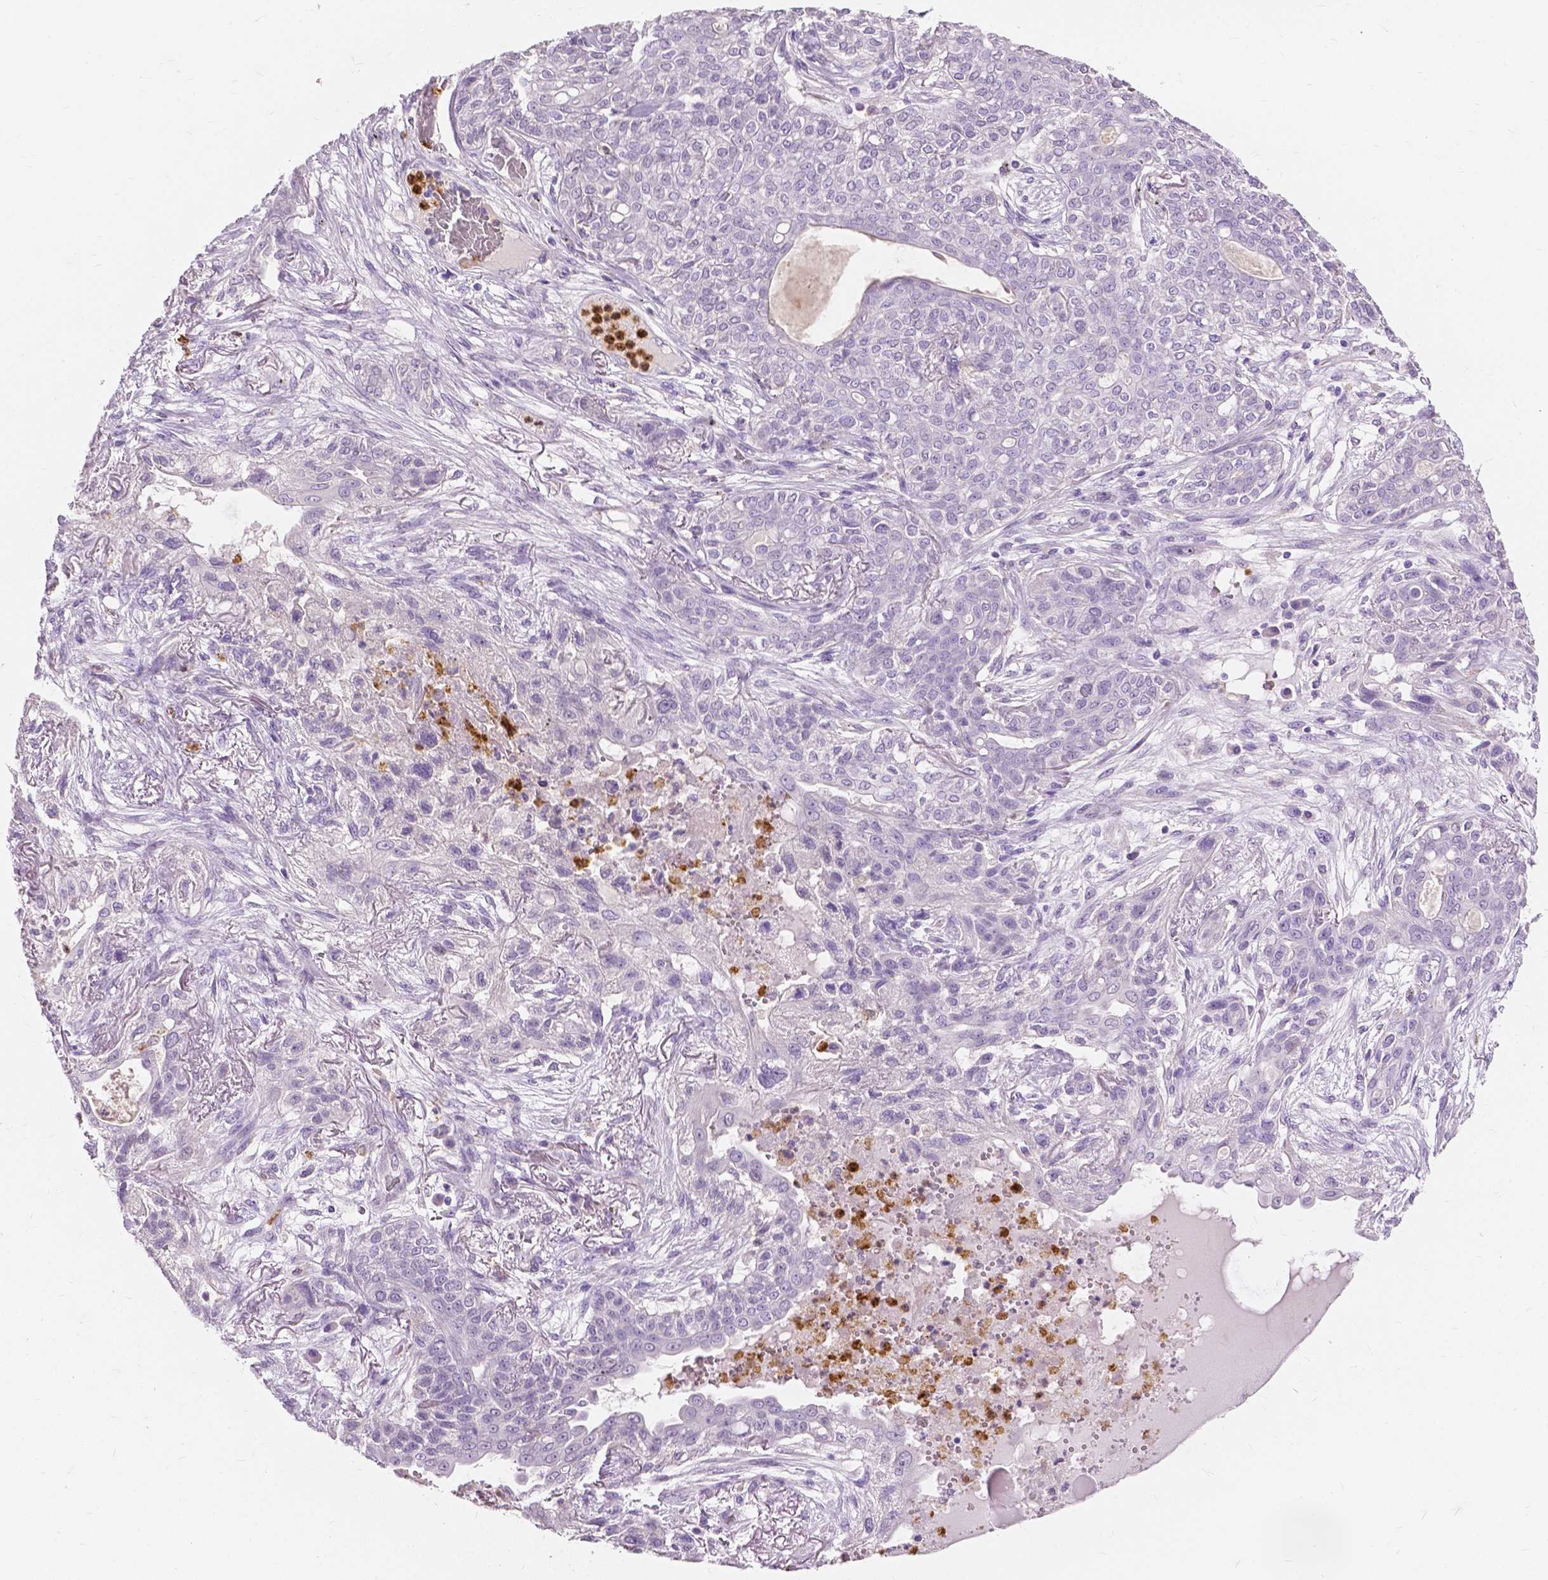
{"staining": {"intensity": "negative", "quantity": "none", "location": "none"}, "tissue": "lung cancer", "cell_type": "Tumor cells", "image_type": "cancer", "snomed": [{"axis": "morphology", "description": "Squamous cell carcinoma, NOS"}, {"axis": "topography", "description": "Lung"}], "caption": "Tumor cells are negative for protein expression in human lung cancer (squamous cell carcinoma).", "gene": "CXCR2", "patient": {"sex": "female", "age": 70}}